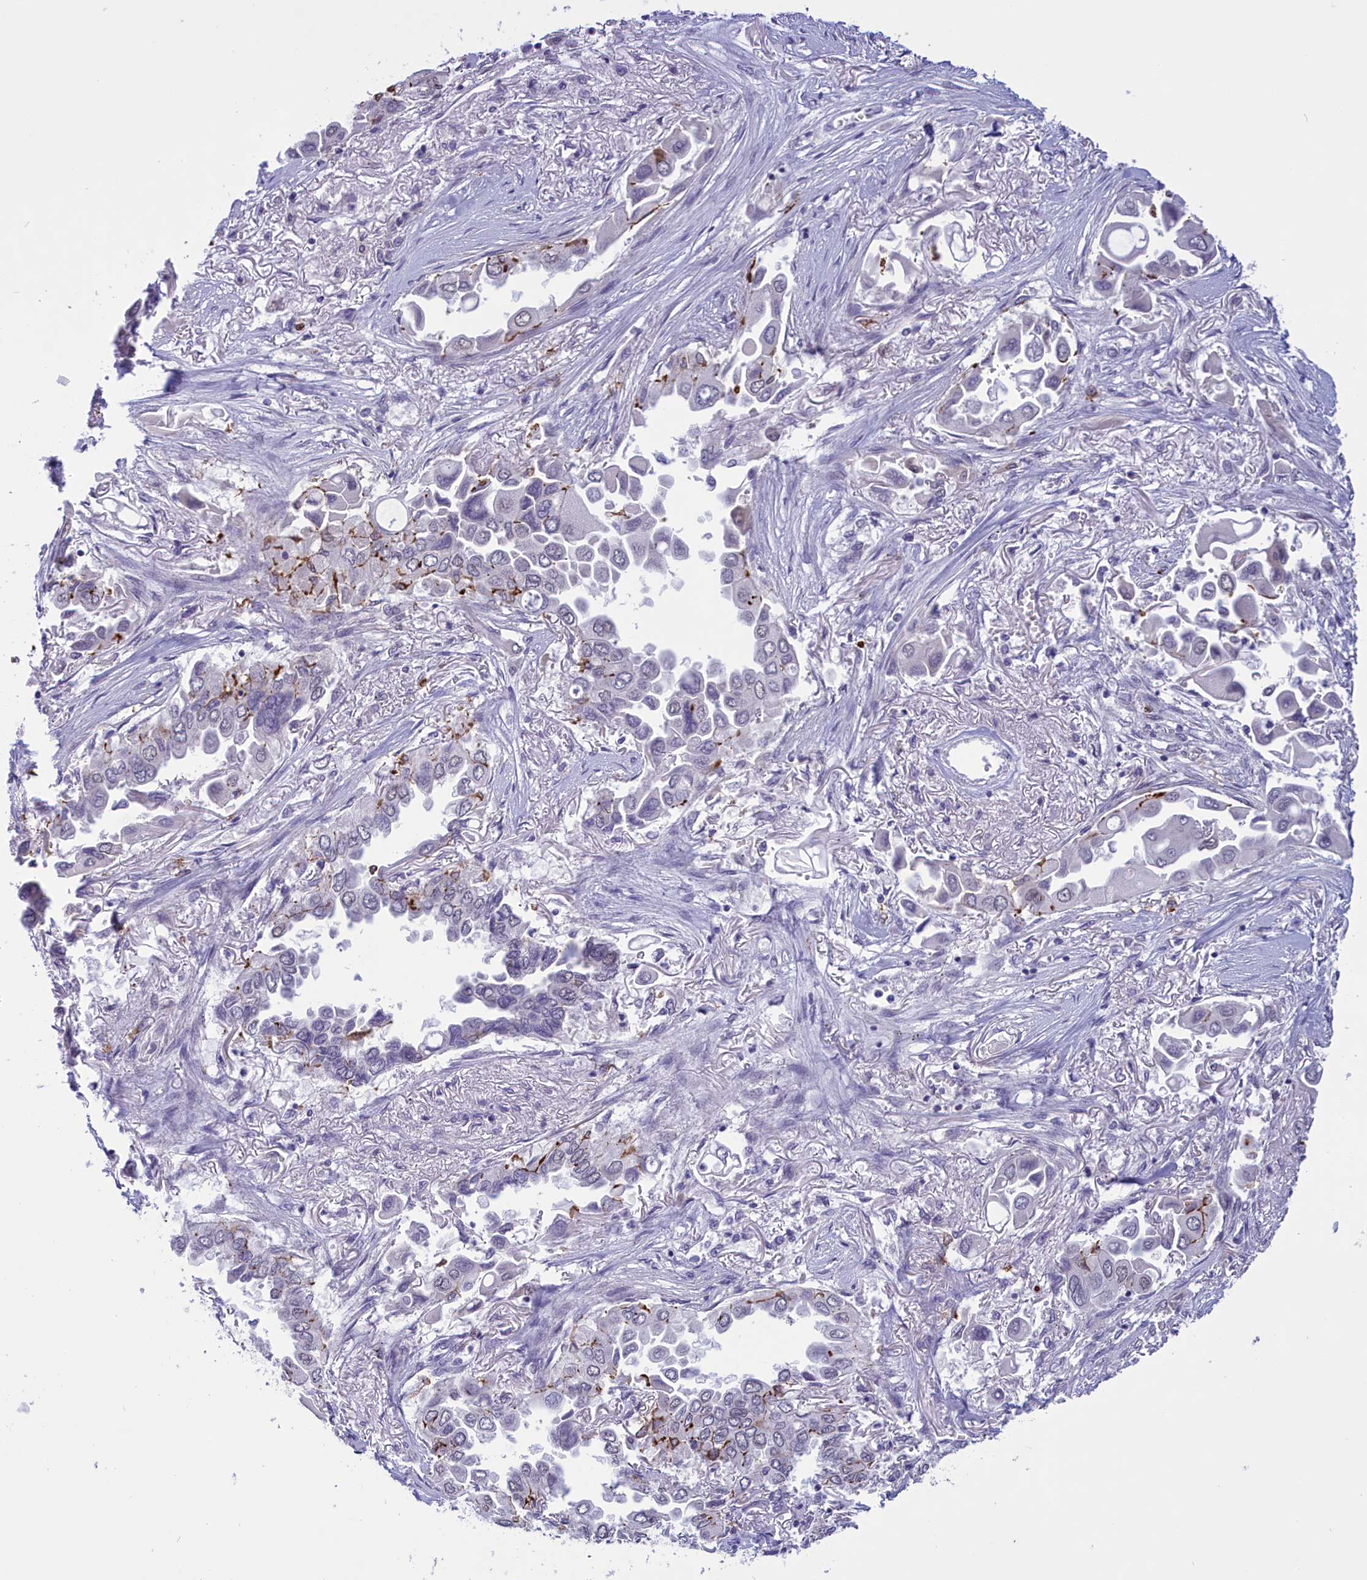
{"staining": {"intensity": "moderate", "quantity": "<25%", "location": "cytoplasmic/membranous,nuclear"}, "tissue": "lung cancer", "cell_type": "Tumor cells", "image_type": "cancer", "snomed": [{"axis": "morphology", "description": "Adenocarcinoma, NOS"}, {"axis": "topography", "description": "Lung"}], "caption": "Protein expression analysis of lung cancer (adenocarcinoma) reveals moderate cytoplasmic/membranous and nuclear positivity in approximately <25% of tumor cells.", "gene": "ELOA2", "patient": {"sex": "female", "age": 76}}